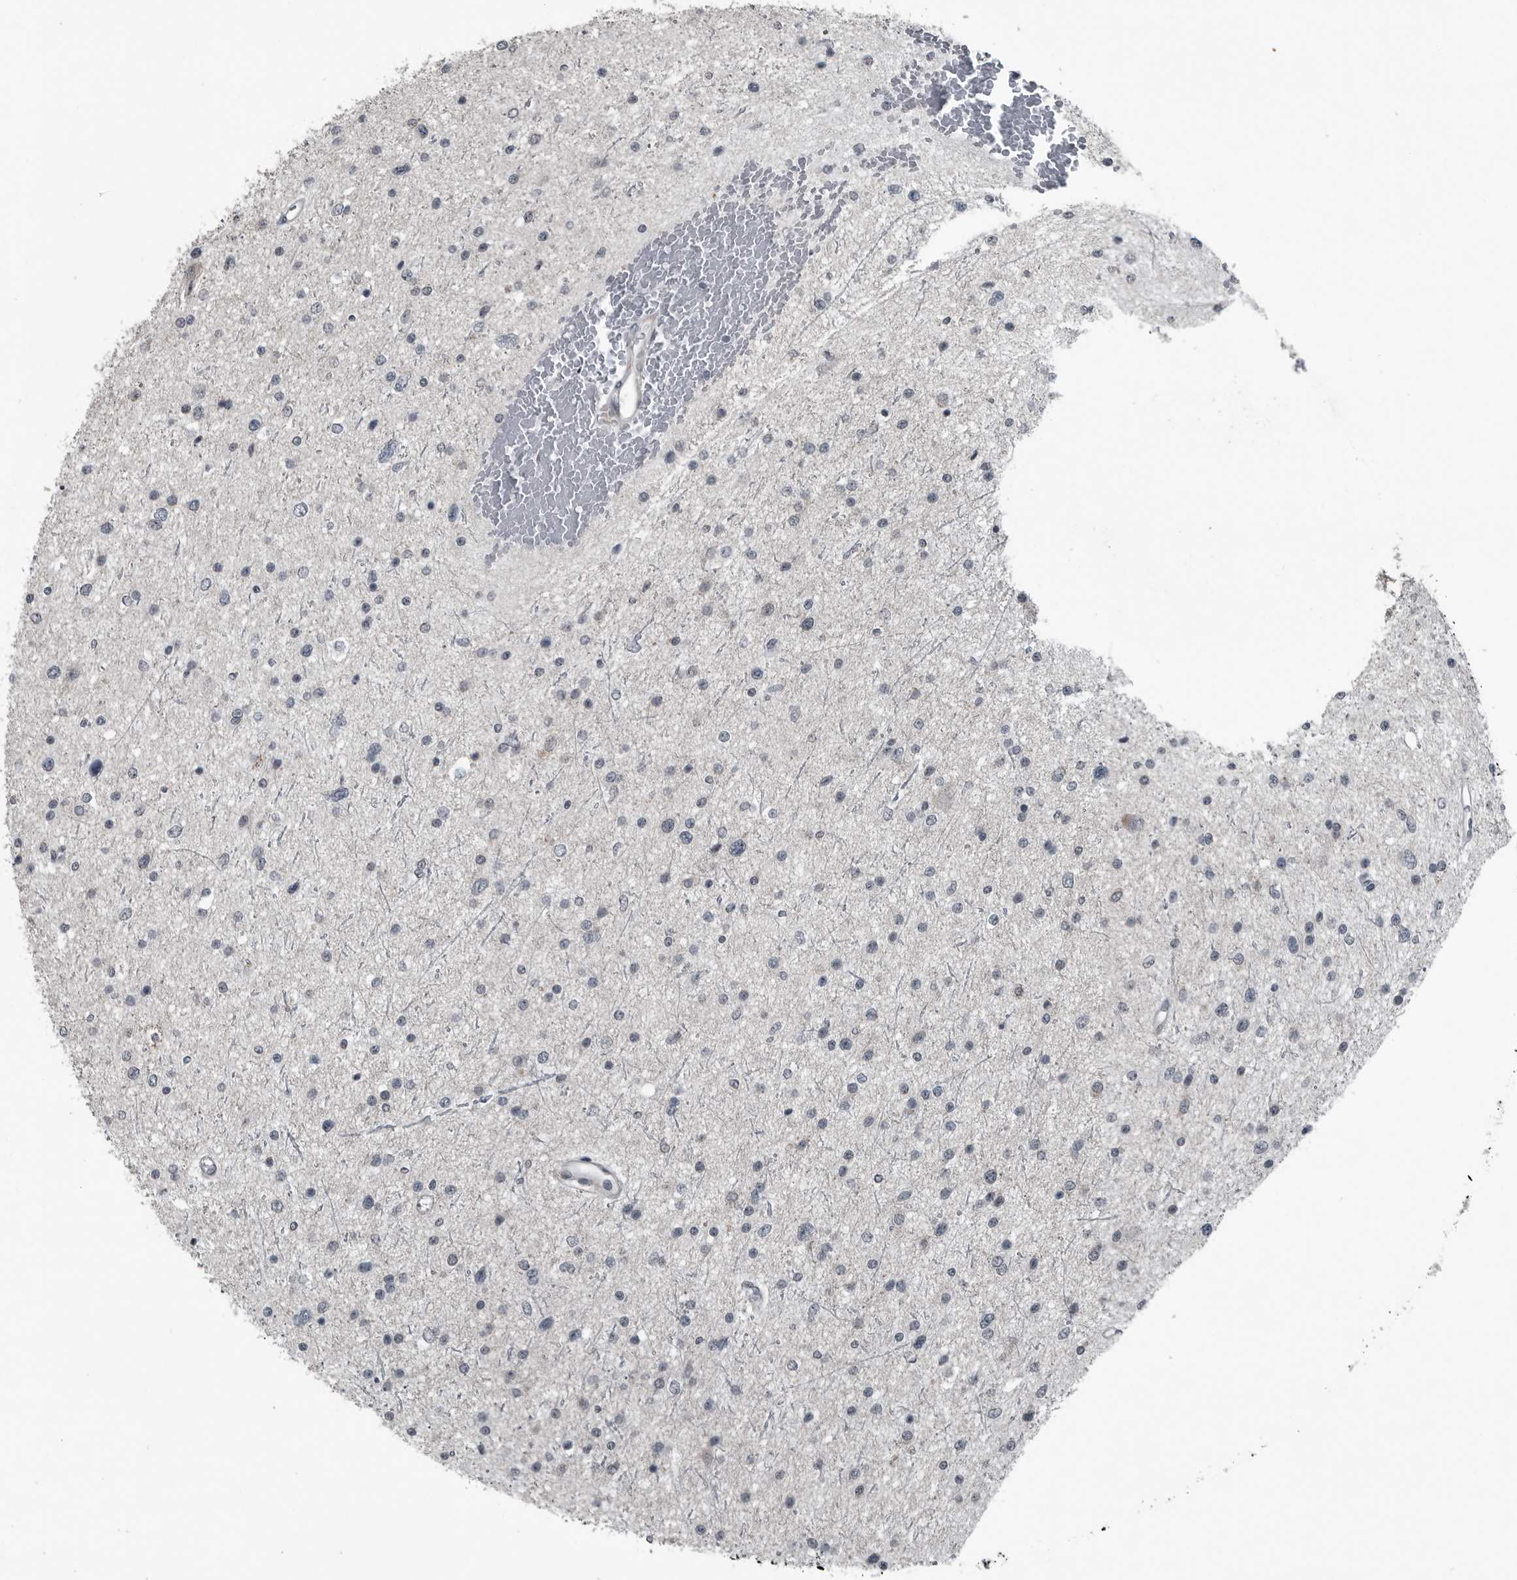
{"staining": {"intensity": "negative", "quantity": "none", "location": "none"}, "tissue": "glioma", "cell_type": "Tumor cells", "image_type": "cancer", "snomed": [{"axis": "morphology", "description": "Glioma, malignant, Low grade"}, {"axis": "topography", "description": "Brain"}], "caption": "A photomicrograph of human glioma is negative for staining in tumor cells.", "gene": "DNAAF11", "patient": {"sex": "female", "age": 37}}